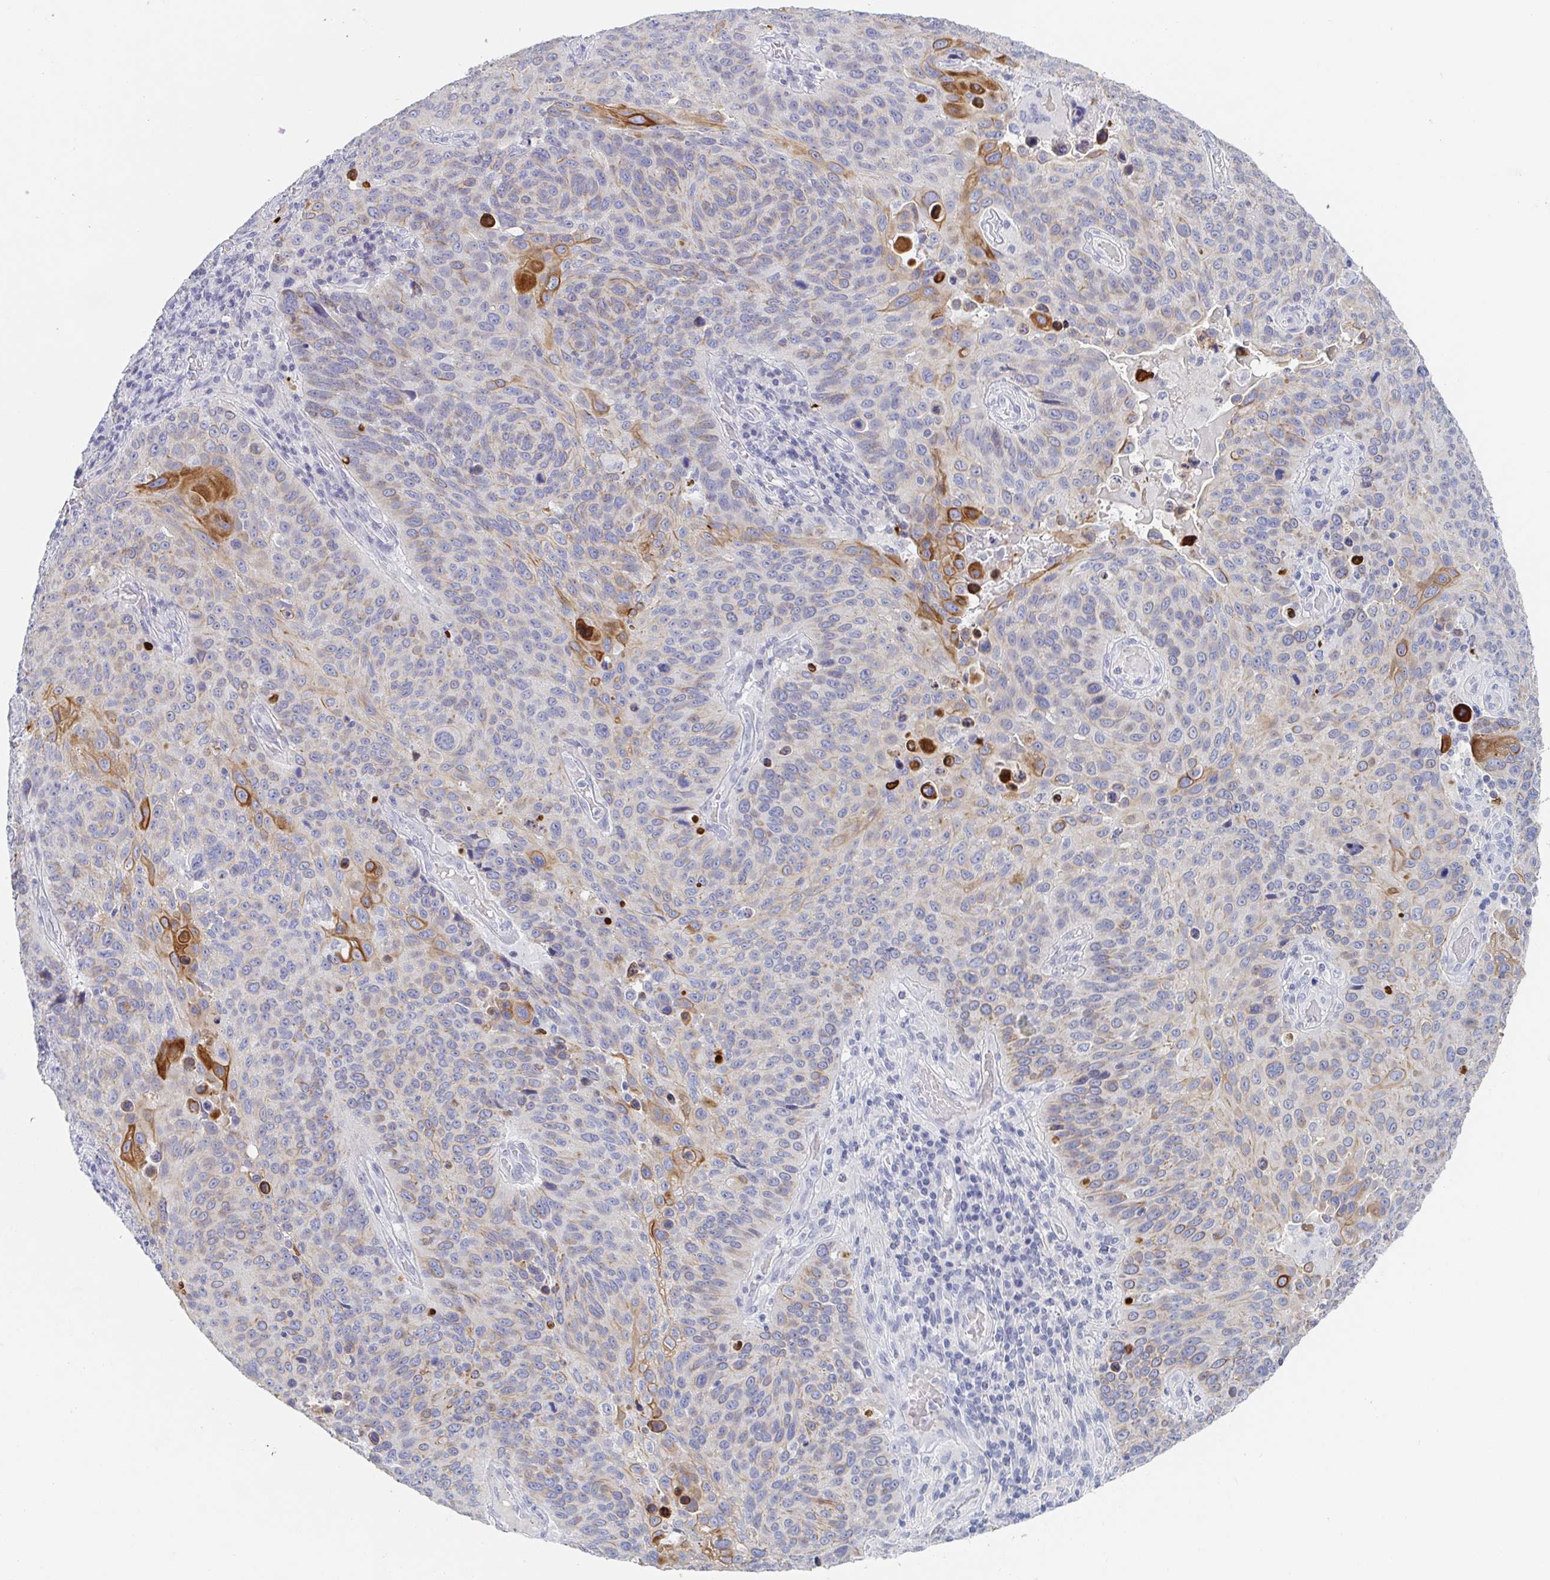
{"staining": {"intensity": "moderate", "quantity": "<25%", "location": "cytoplasmic/membranous"}, "tissue": "lung cancer", "cell_type": "Tumor cells", "image_type": "cancer", "snomed": [{"axis": "morphology", "description": "Squamous cell carcinoma, NOS"}, {"axis": "topography", "description": "Lung"}], "caption": "About <25% of tumor cells in human lung squamous cell carcinoma display moderate cytoplasmic/membranous protein positivity as visualized by brown immunohistochemical staining.", "gene": "RHOV", "patient": {"sex": "male", "age": 68}}